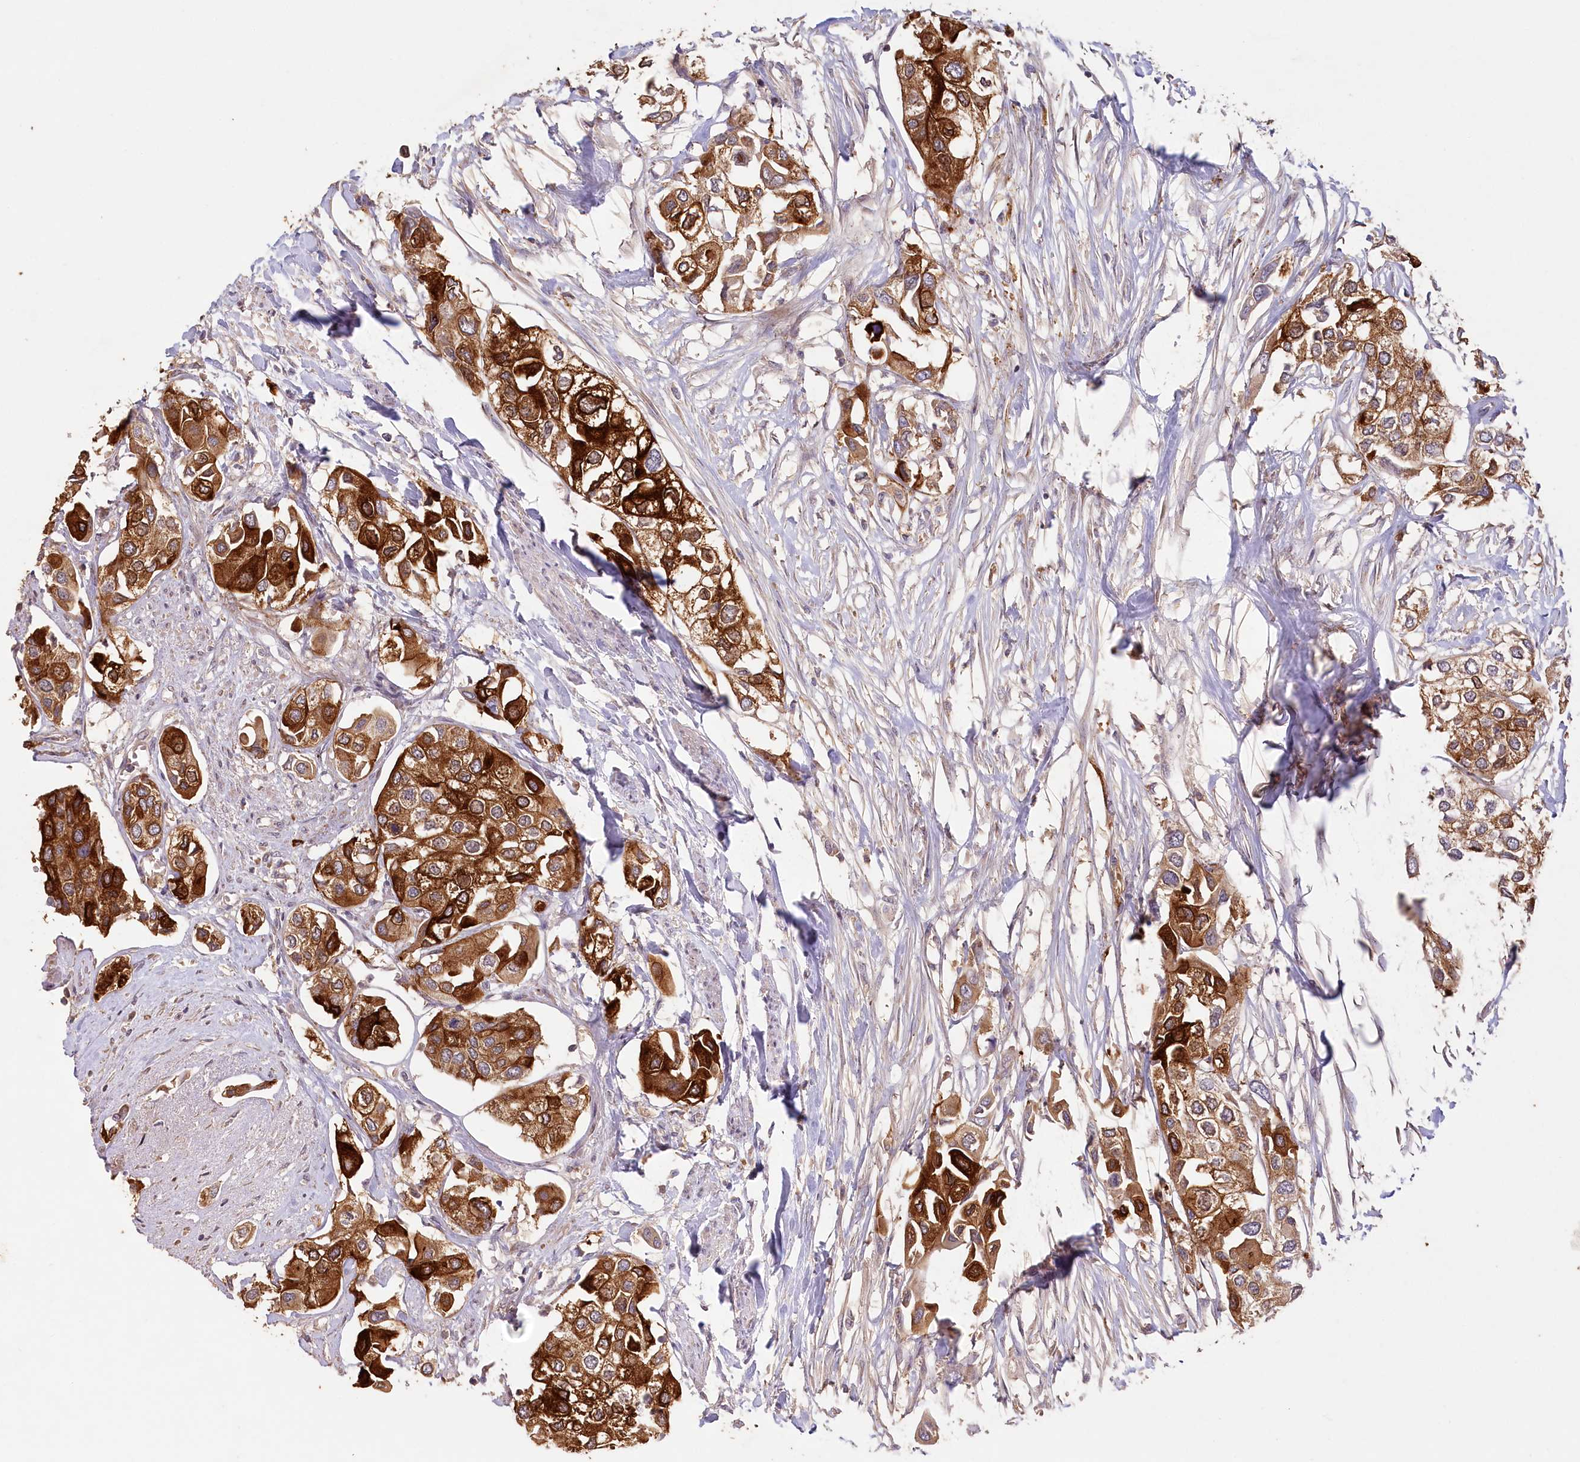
{"staining": {"intensity": "strong", "quantity": ">75%", "location": "cytoplasmic/membranous"}, "tissue": "urothelial cancer", "cell_type": "Tumor cells", "image_type": "cancer", "snomed": [{"axis": "morphology", "description": "Urothelial carcinoma, High grade"}, {"axis": "topography", "description": "Urinary bladder"}], "caption": "The micrograph displays immunohistochemical staining of urothelial cancer. There is strong cytoplasmic/membranous staining is seen in approximately >75% of tumor cells.", "gene": "IRAK1BP1", "patient": {"sex": "male", "age": 64}}